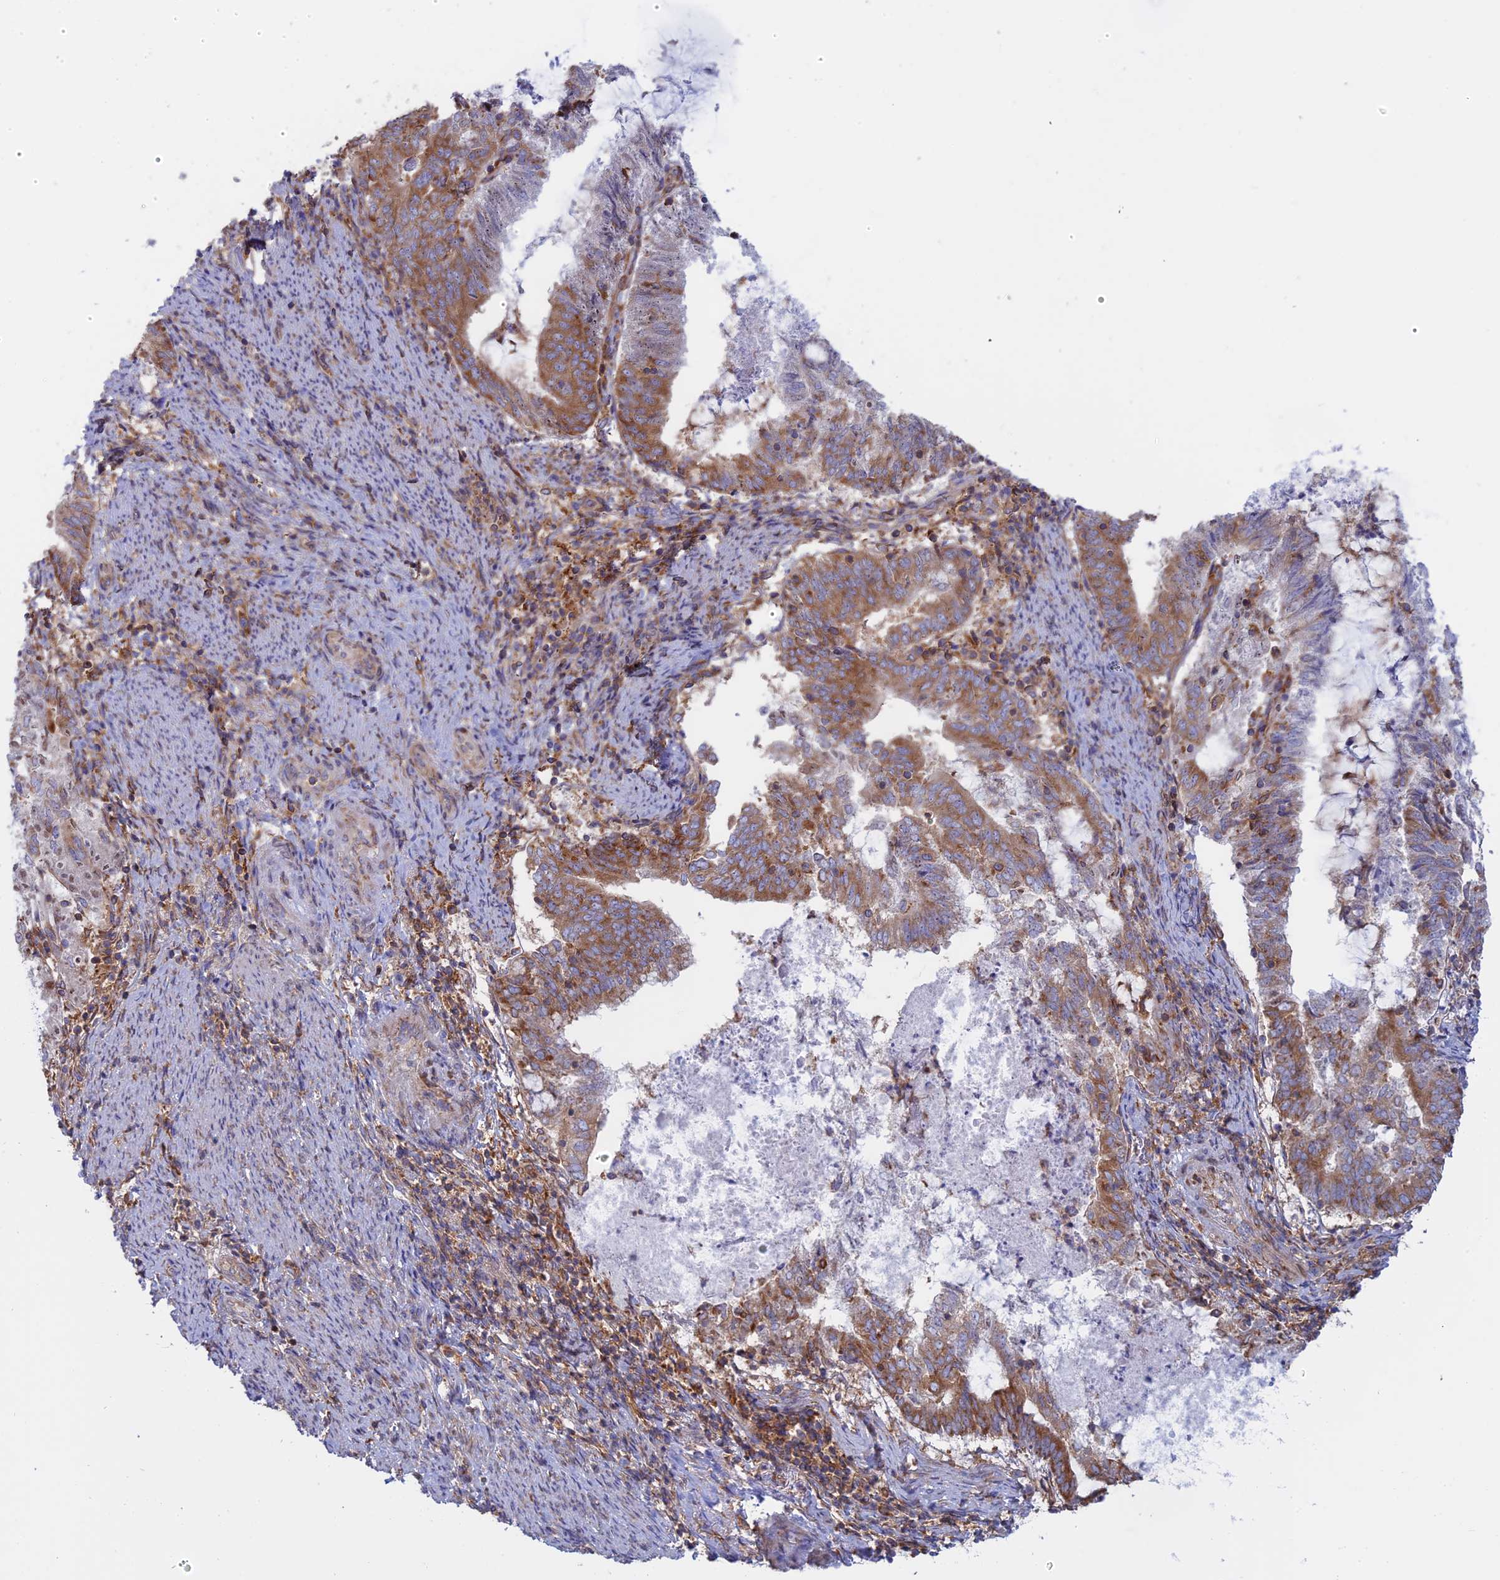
{"staining": {"intensity": "moderate", "quantity": "25%-75%", "location": "cytoplasmic/membranous"}, "tissue": "endometrial cancer", "cell_type": "Tumor cells", "image_type": "cancer", "snomed": [{"axis": "morphology", "description": "Adenocarcinoma, NOS"}, {"axis": "topography", "description": "Endometrium"}], "caption": "Immunohistochemical staining of human endometrial cancer (adenocarcinoma) demonstrates moderate cytoplasmic/membranous protein expression in approximately 25%-75% of tumor cells.", "gene": "GMIP", "patient": {"sex": "female", "age": 80}}